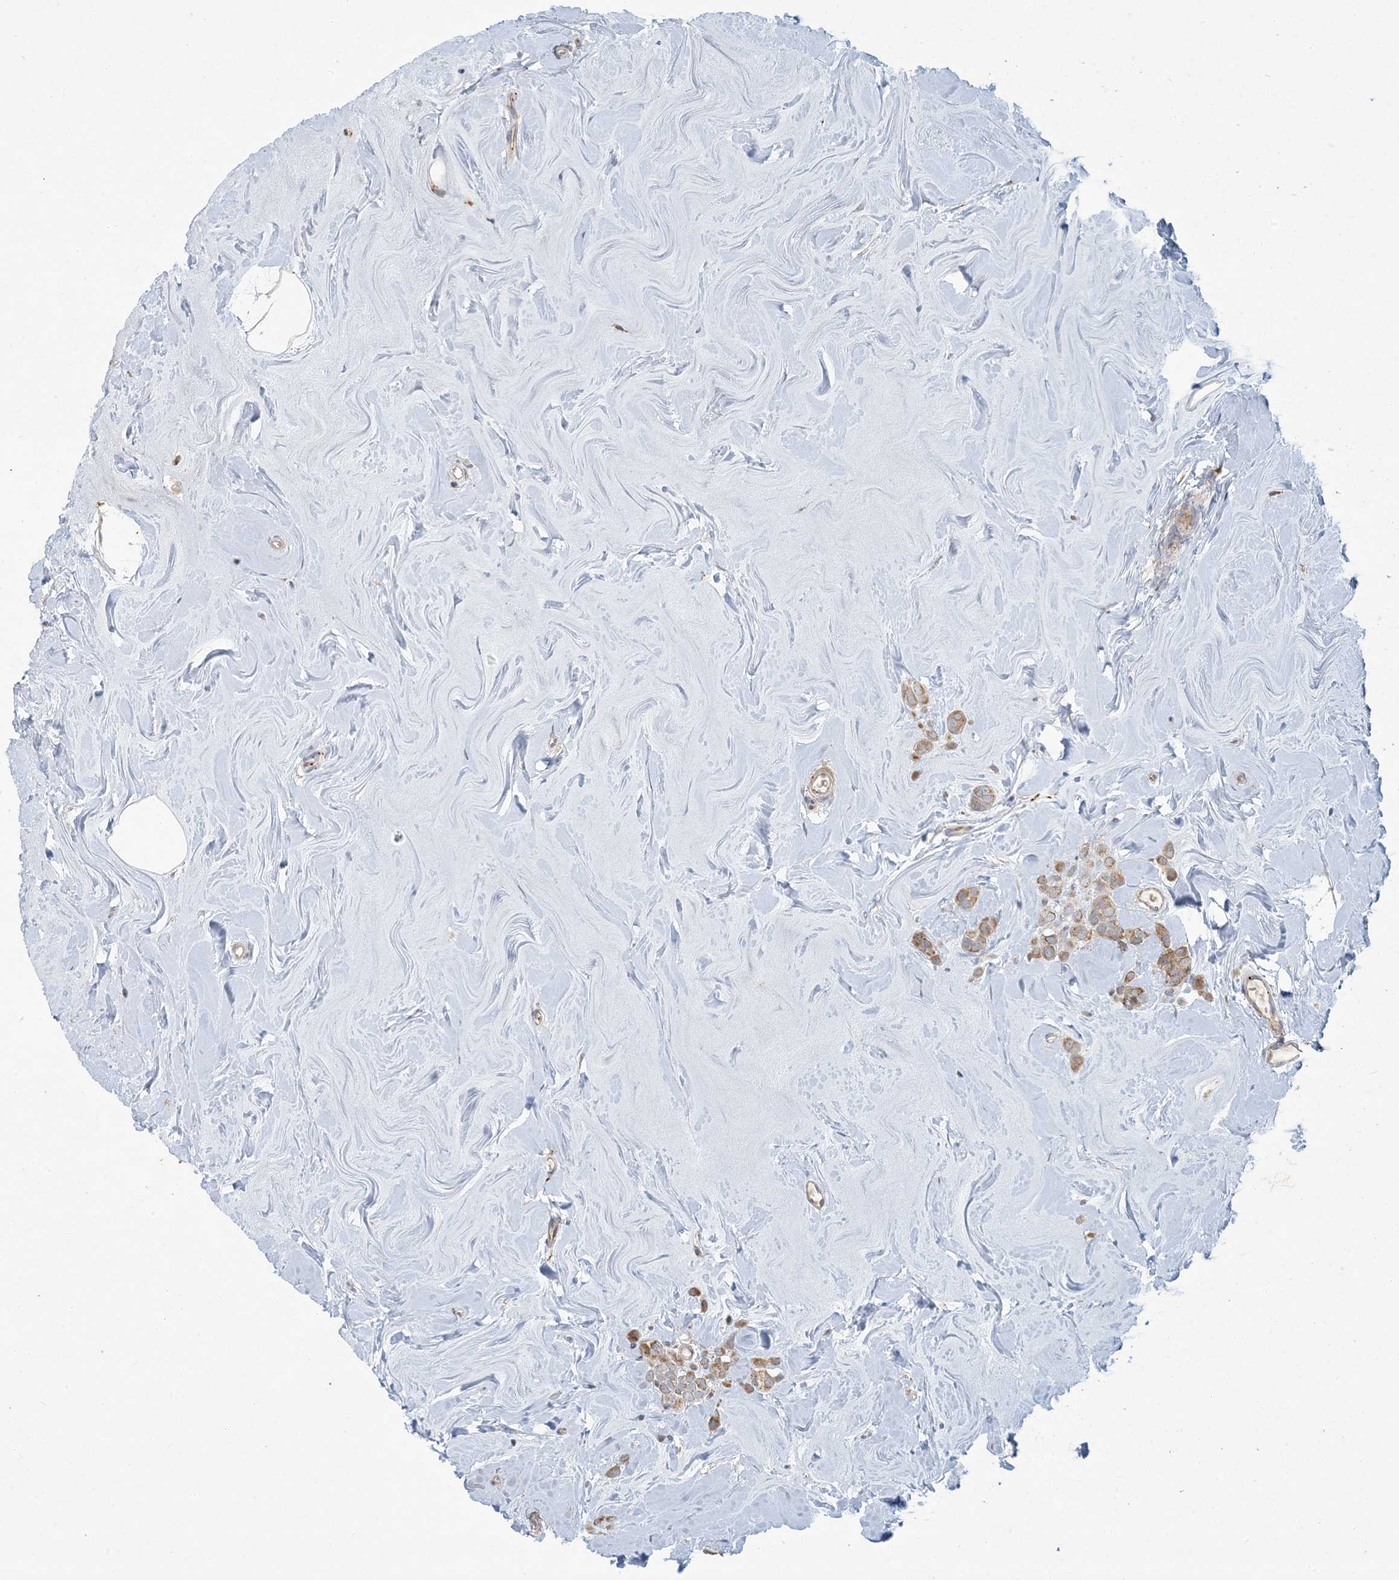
{"staining": {"intensity": "moderate", "quantity": ">75%", "location": "cytoplasmic/membranous"}, "tissue": "breast cancer", "cell_type": "Tumor cells", "image_type": "cancer", "snomed": [{"axis": "morphology", "description": "Lobular carcinoma"}, {"axis": "topography", "description": "Breast"}], "caption": "DAB (3,3'-diaminobenzidine) immunohistochemical staining of human breast lobular carcinoma demonstrates moderate cytoplasmic/membranous protein staining in about >75% of tumor cells.", "gene": "LTN1", "patient": {"sex": "female", "age": 47}}